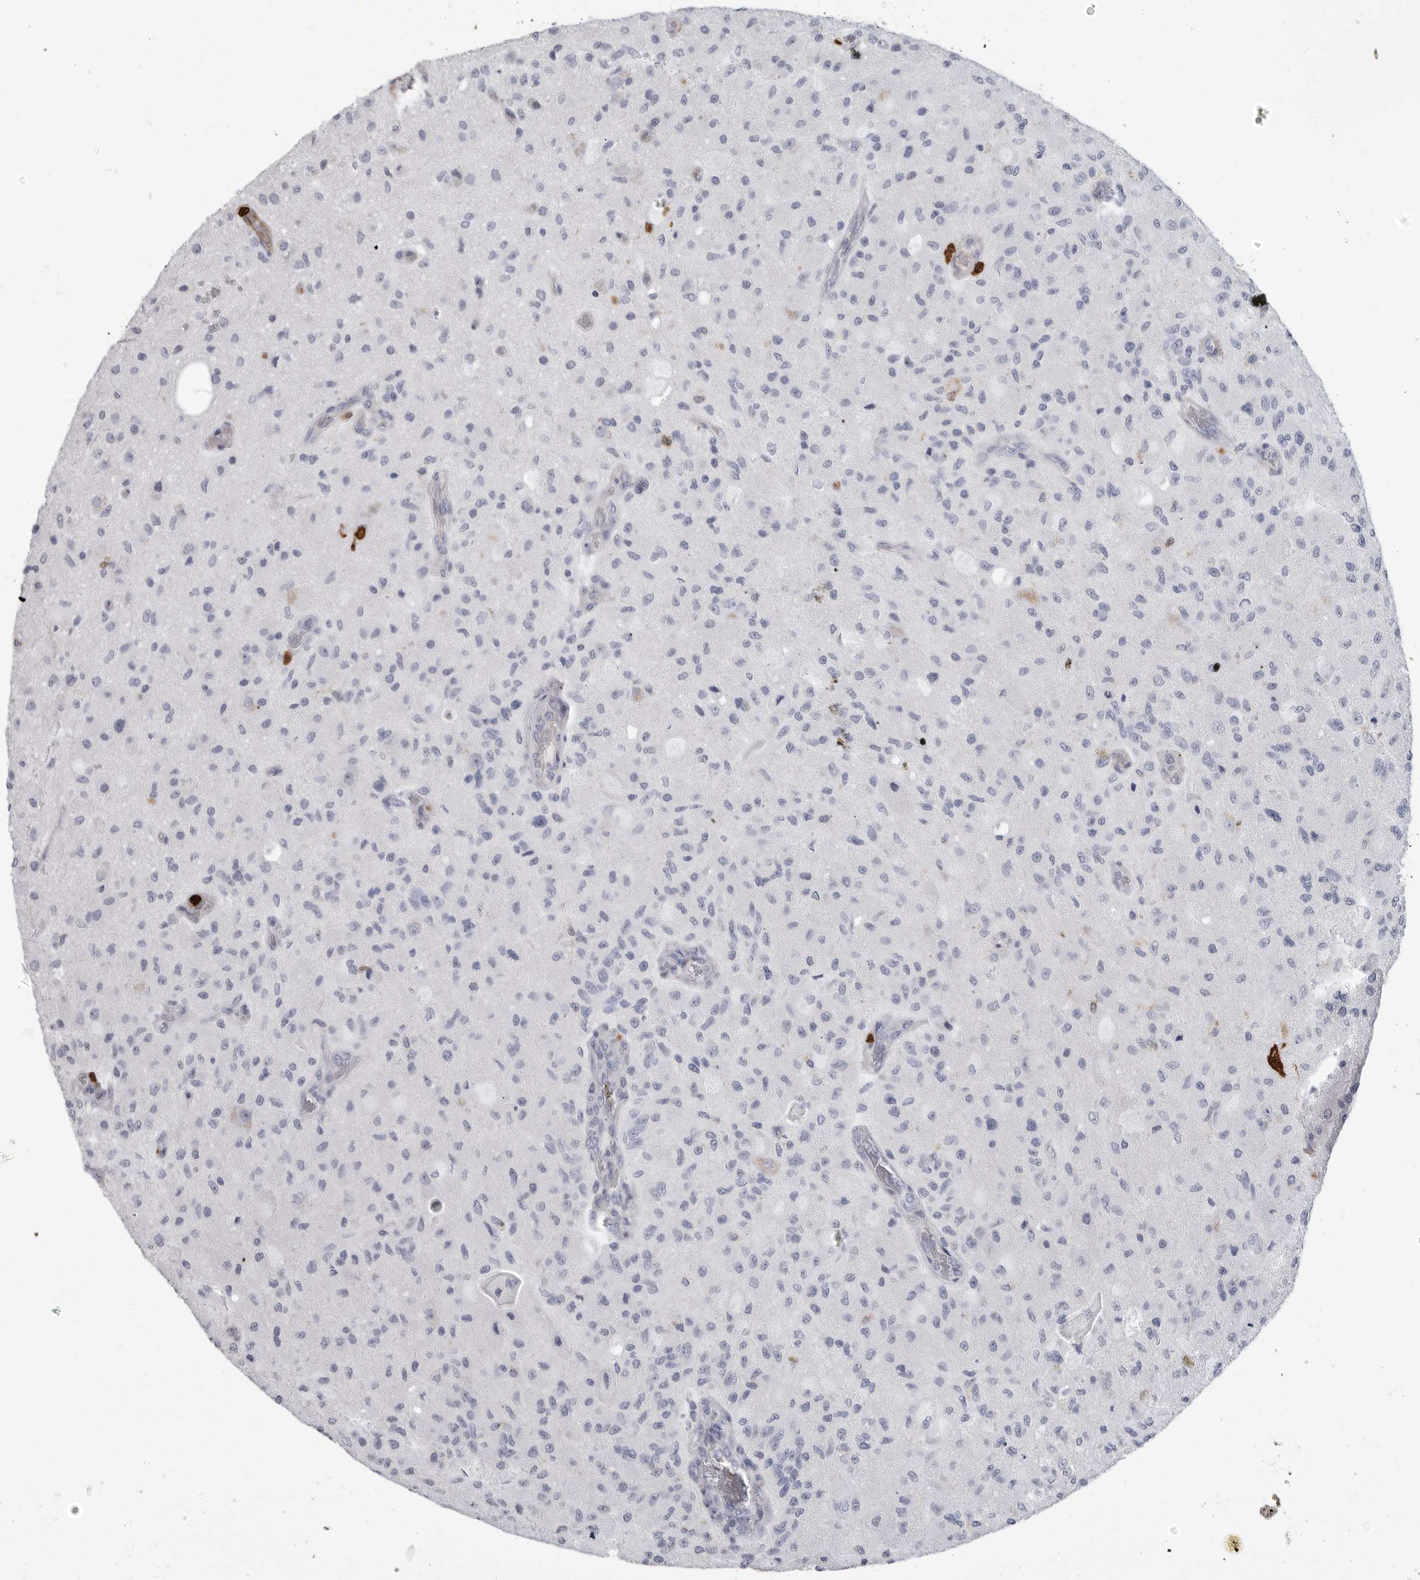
{"staining": {"intensity": "negative", "quantity": "none", "location": "none"}, "tissue": "glioma", "cell_type": "Tumor cells", "image_type": "cancer", "snomed": [{"axis": "morphology", "description": "Normal tissue, NOS"}, {"axis": "morphology", "description": "Glioma, malignant, High grade"}, {"axis": "topography", "description": "Cerebral cortex"}], "caption": "DAB (3,3'-diaminobenzidine) immunohistochemical staining of human malignant high-grade glioma demonstrates no significant expression in tumor cells. The staining was performed using DAB to visualize the protein expression in brown, while the nuclei were stained in blue with hematoxylin (Magnification: 20x).", "gene": "CYB561D1", "patient": {"sex": "male", "age": 77}}